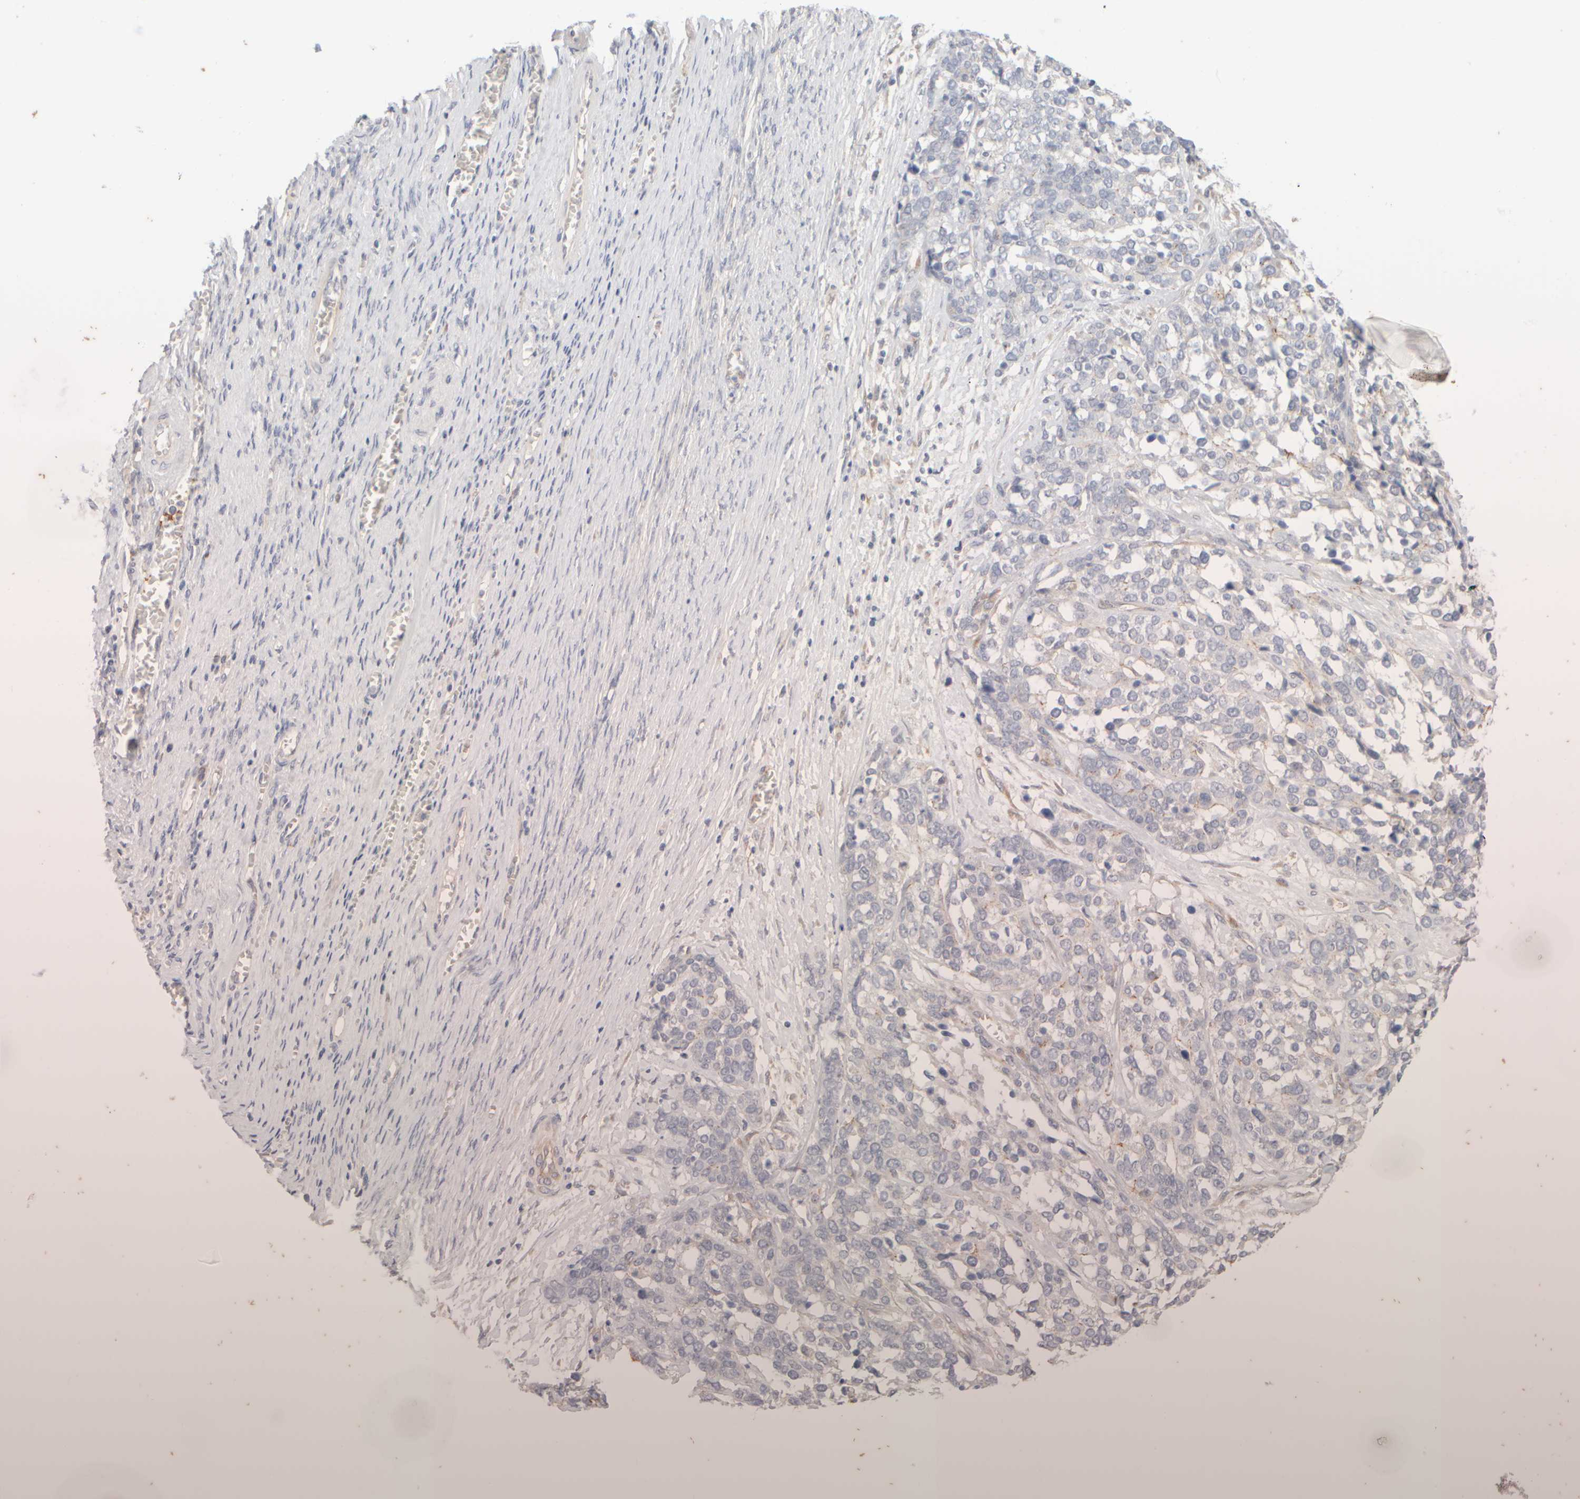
{"staining": {"intensity": "negative", "quantity": "none", "location": "none"}, "tissue": "ovarian cancer", "cell_type": "Tumor cells", "image_type": "cancer", "snomed": [{"axis": "morphology", "description": "Cystadenocarcinoma, serous, NOS"}, {"axis": "topography", "description": "Ovary"}], "caption": "Serous cystadenocarcinoma (ovarian) was stained to show a protein in brown. There is no significant expression in tumor cells.", "gene": "GOPC", "patient": {"sex": "female", "age": 44}}